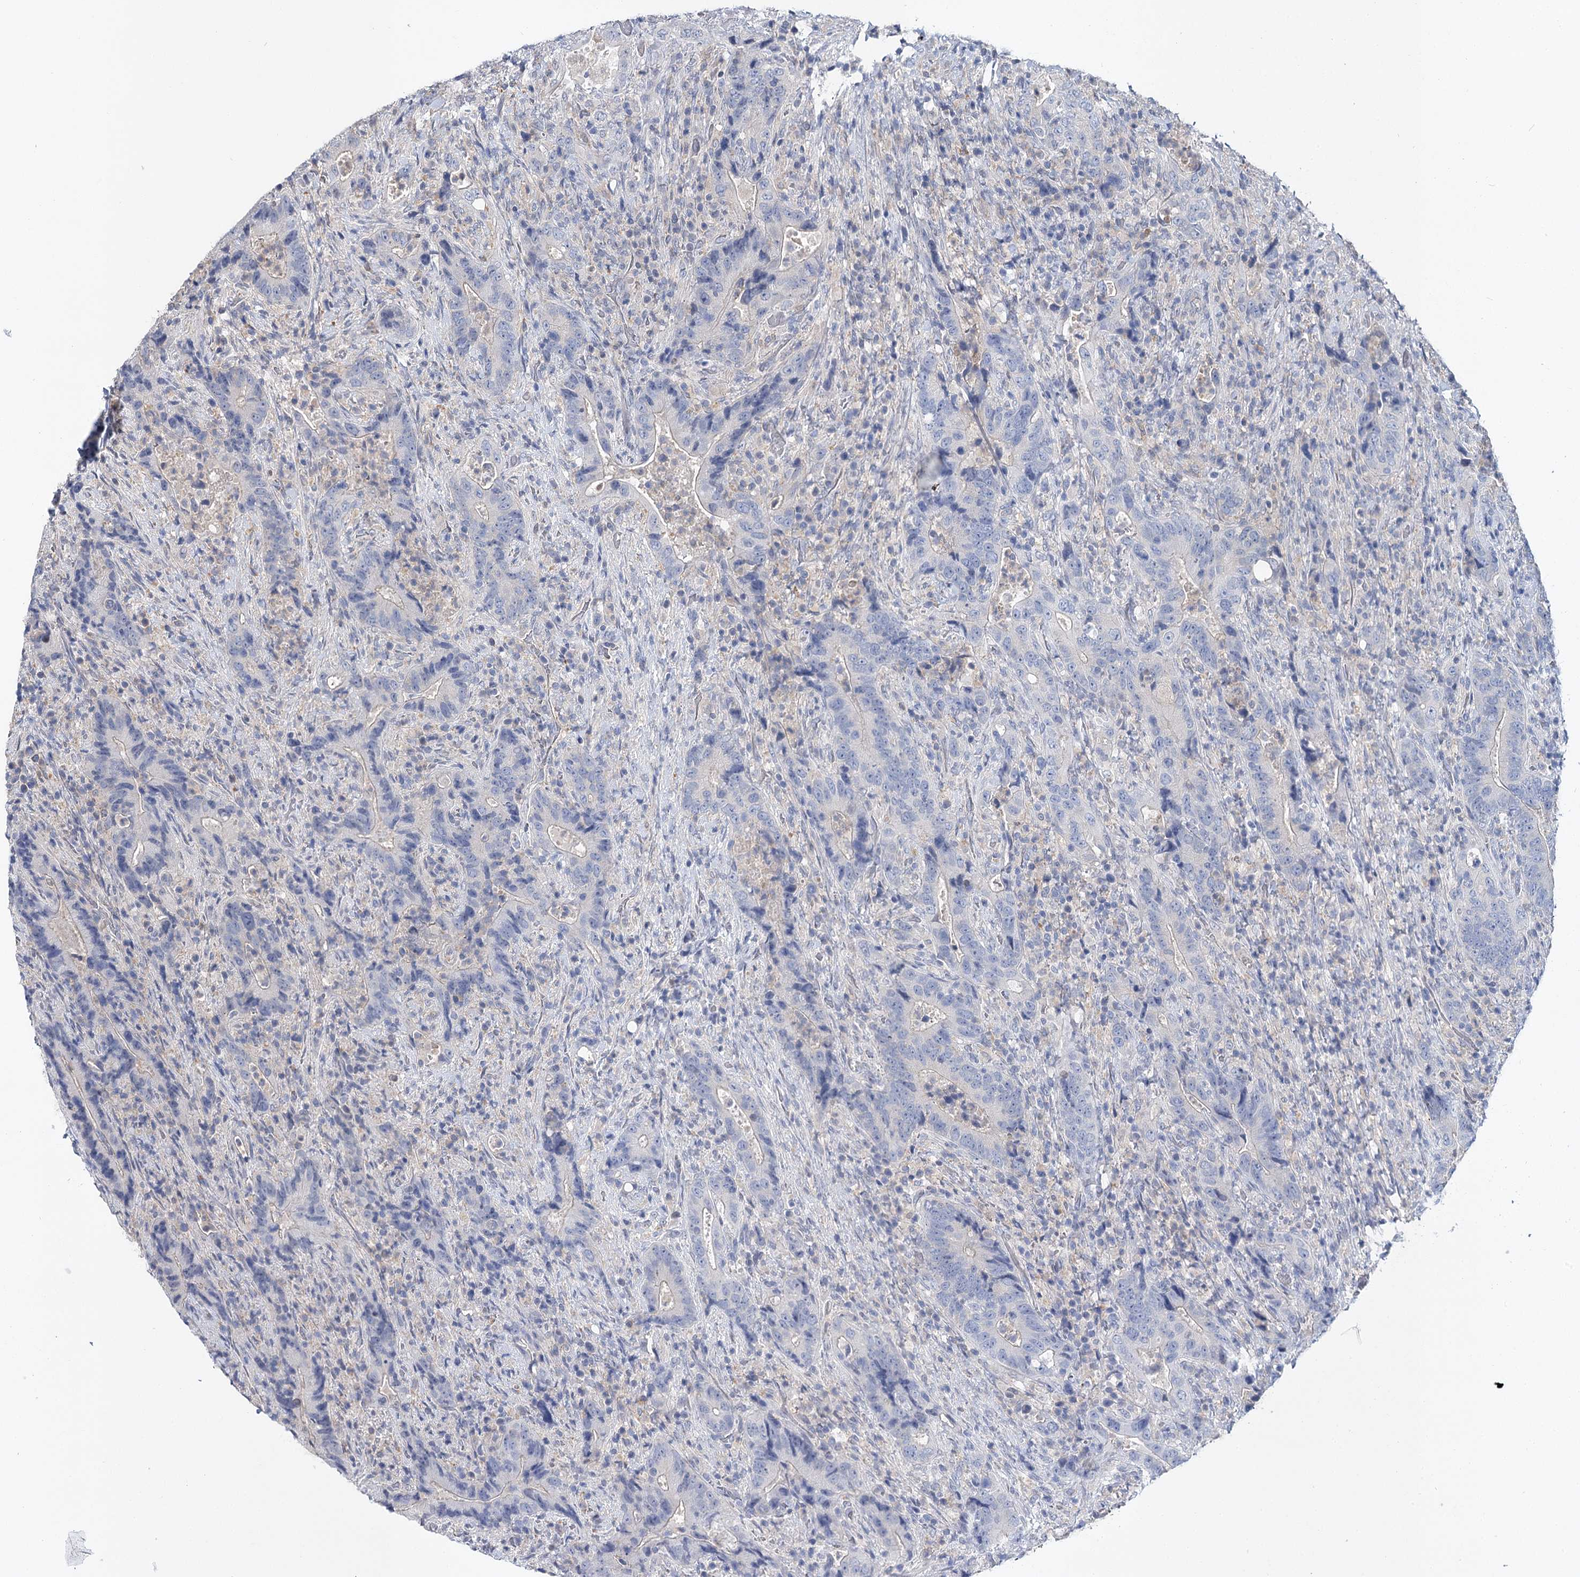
{"staining": {"intensity": "negative", "quantity": "none", "location": "none"}, "tissue": "colorectal cancer", "cell_type": "Tumor cells", "image_type": "cancer", "snomed": [{"axis": "morphology", "description": "Adenocarcinoma, NOS"}, {"axis": "topography", "description": "Colon"}], "caption": "This photomicrograph is of colorectal cancer (adenocarcinoma) stained with IHC to label a protein in brown with the nuclei are counter-stained blue. There is no staining in tumor cells. (Stains: DAB (3,3'-diaminobenzidine) IHC with hematoxylin counter stain, Microscopy: brightfield microscopy at high magnification).", "gene": "UGP2", "patient": {"sex": "female", "age": 75}}